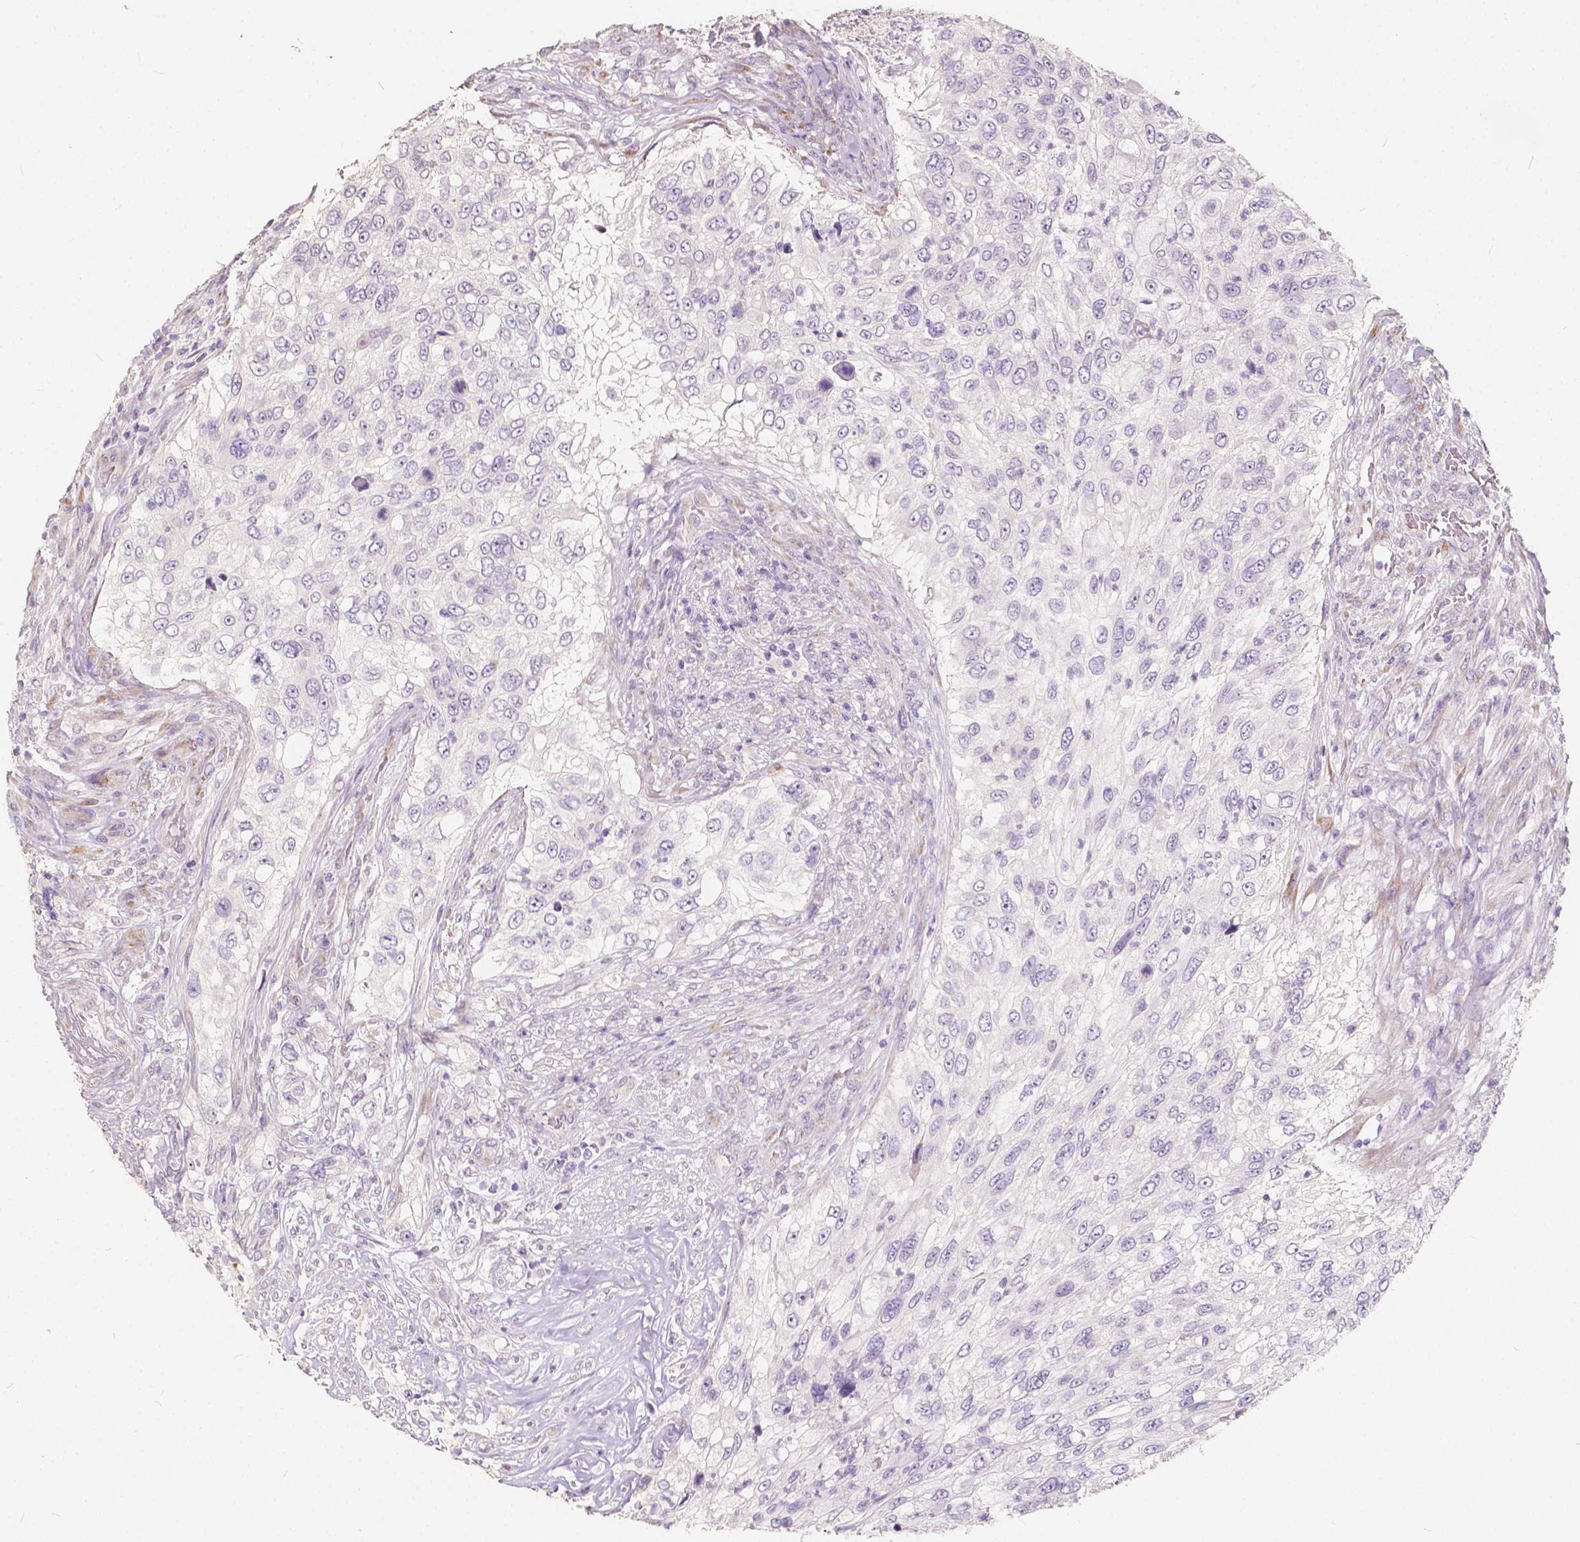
{"staining": {"intensity": "negative", "quantity": "none", "location": "none"}, "tissue": "urothelial cancer", "cell_type": "Tumor cells", "image_type": "cancer", "snomed": [{"axis": "morphology", "description": "Urothelial carcinoma, High grade"}, {"axis": "topography", "description": "Urinary bladder"}], "caption": "An image of urothelial cancer stained for a protein displays no brown staining in tumor cells.", "gene": "SLC7A8", "patient": {"sex": "female", "age": 60}}